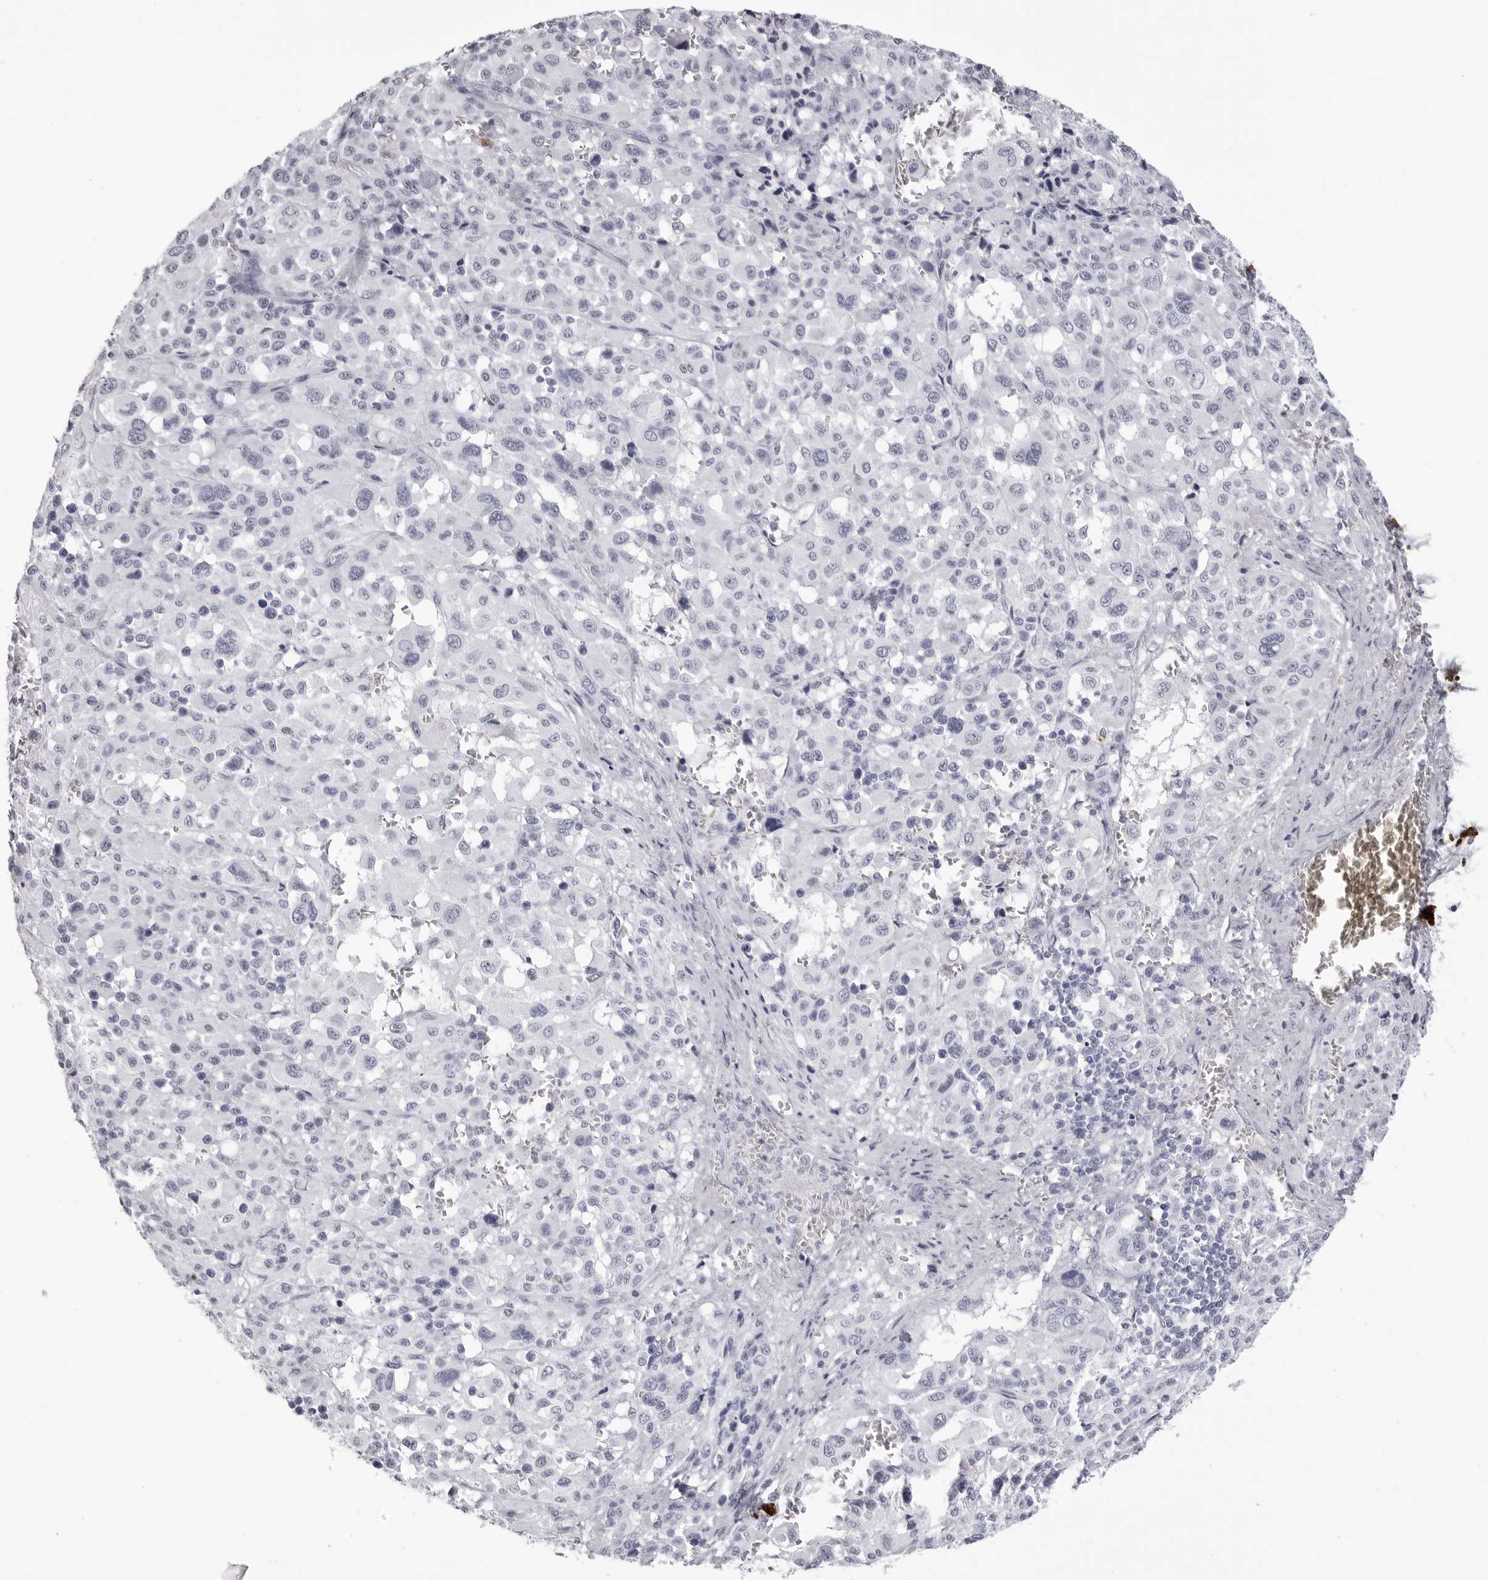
{"staining": {"intensity": "negative", "quantity": "none", "location": "none"}, "tissue": "melanoma", "cell_type": "Tumor cells", "image_type": "cancer", "snomed": [{"axis": "morphology", "description": "Malignant melanoma, Metastatic site"}, {"axis": "topography", "description": "Skin"}], "caption": "Immunohistochemistry (IHC) photomicrograph of neoplastic tissue: malignant melanoma (metastatic site) stained with DAB reveals no significant protein staining in tumor cells.", "gene": "LGALS4", "patient": {"sex": "female", "age": 74}}